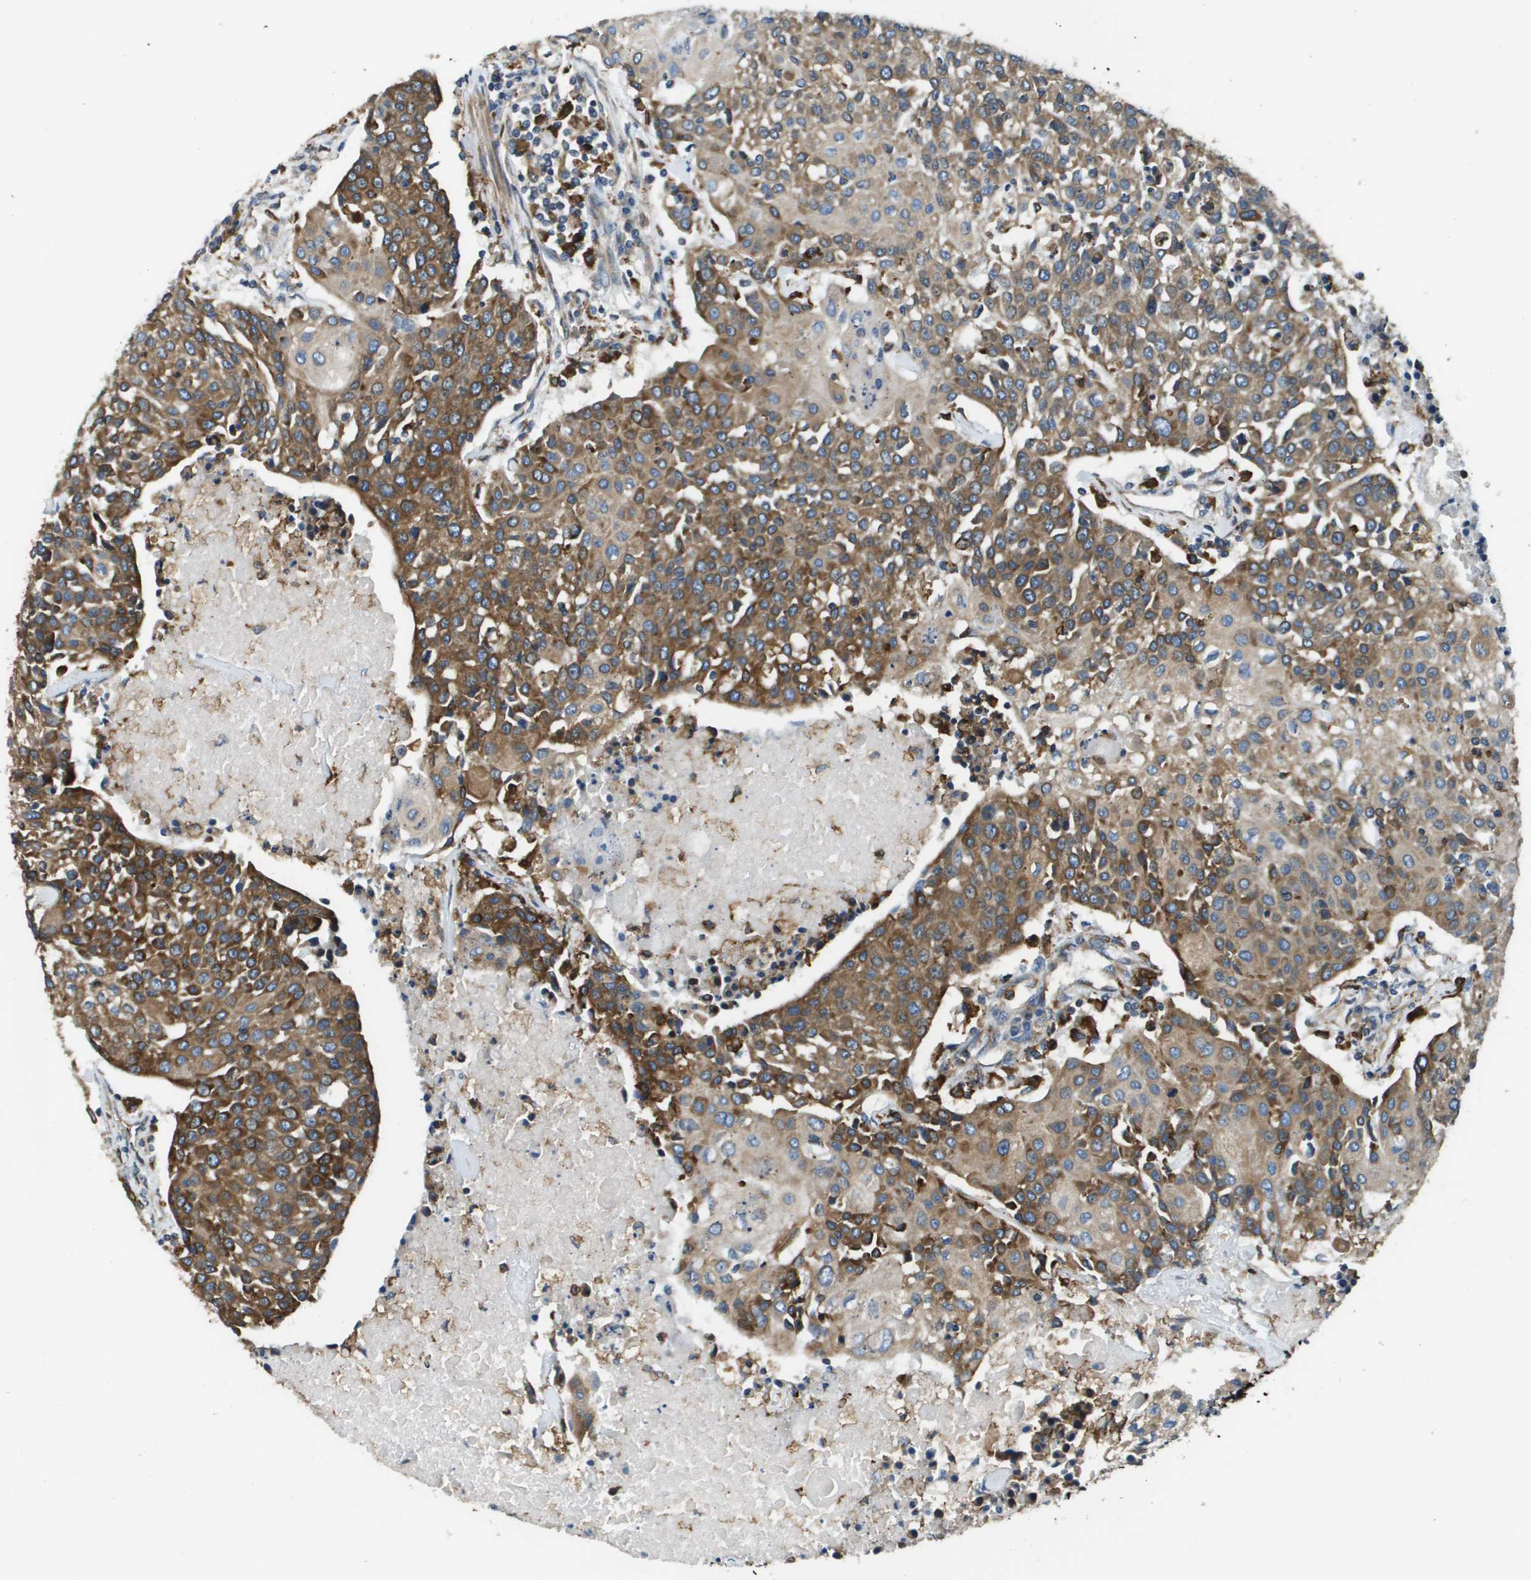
{"staining": {"intensity": "strong", "quantity": ">75%", "location": "cytoplasmic/membranous"}, "tissue": "urothelial cancer", "cell_type": "Tumor cells", "image_type": "cancer", "snomed": [{"axis": "morphology", "description": "Urothelial carcinoma, High grade"}, {"axis": "topography", "description": "Urinary bladder"}], "caption": "Protein staining shows strong cytoplasmic/membranous expression in approximately >75% of tumor cells in urothelial carcinoma (high-grade).", "gene": "CNPY3", "patient": {"sex": "female", "age": 85}}